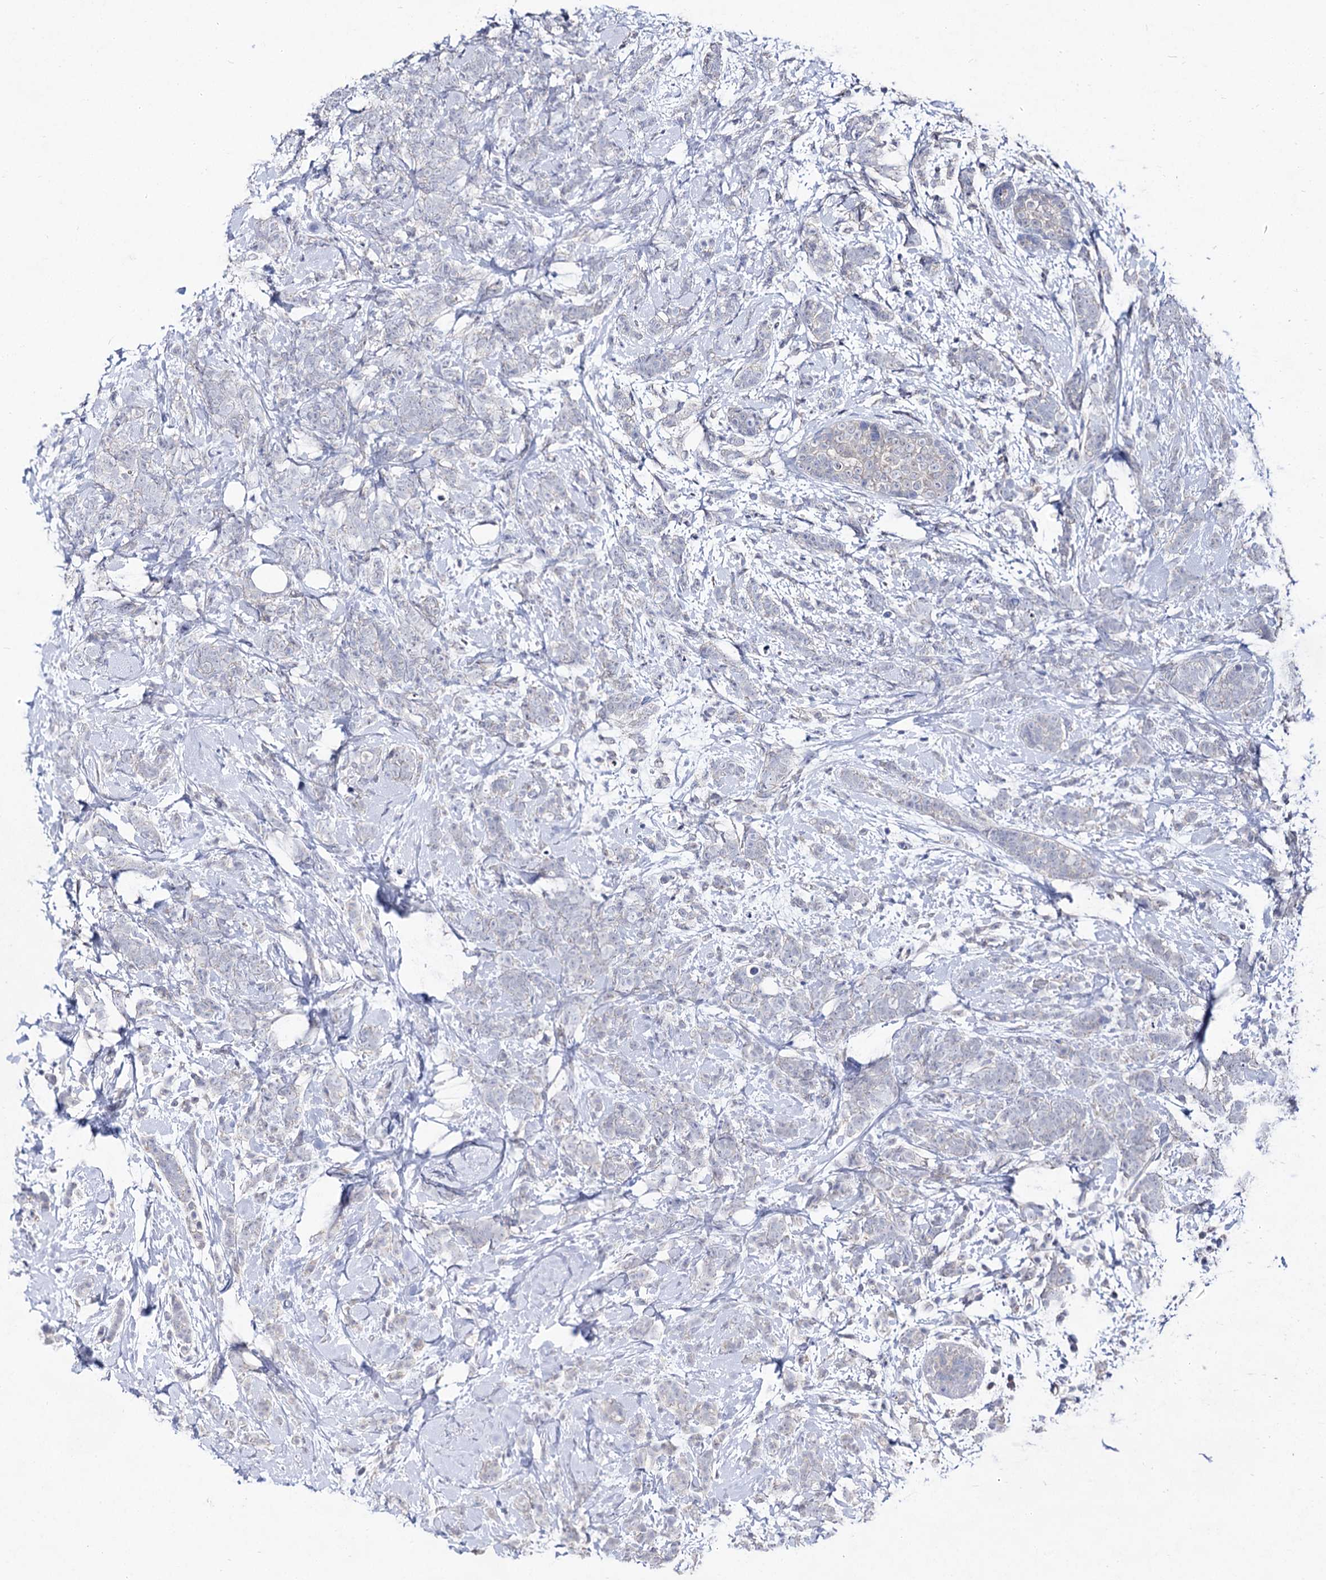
{"staining": {"intensity": "negative", "quantity": "none", "location": "none"}, "tissue": "breast cancer", "cell_type": "Tumor cells", "image_type": "cancer", "snomed": [{"axis": "morphology", "description": "Lobular carcinoma"}, {"axis": "topography", "description": "Breast"}], "caption": "IHC micrograph of human breast cancer stained for a protein (brown), which displays no positivity in tumor cells.", "gene": "ACTR6", "patient": {"sex": "female", "age": 58}}